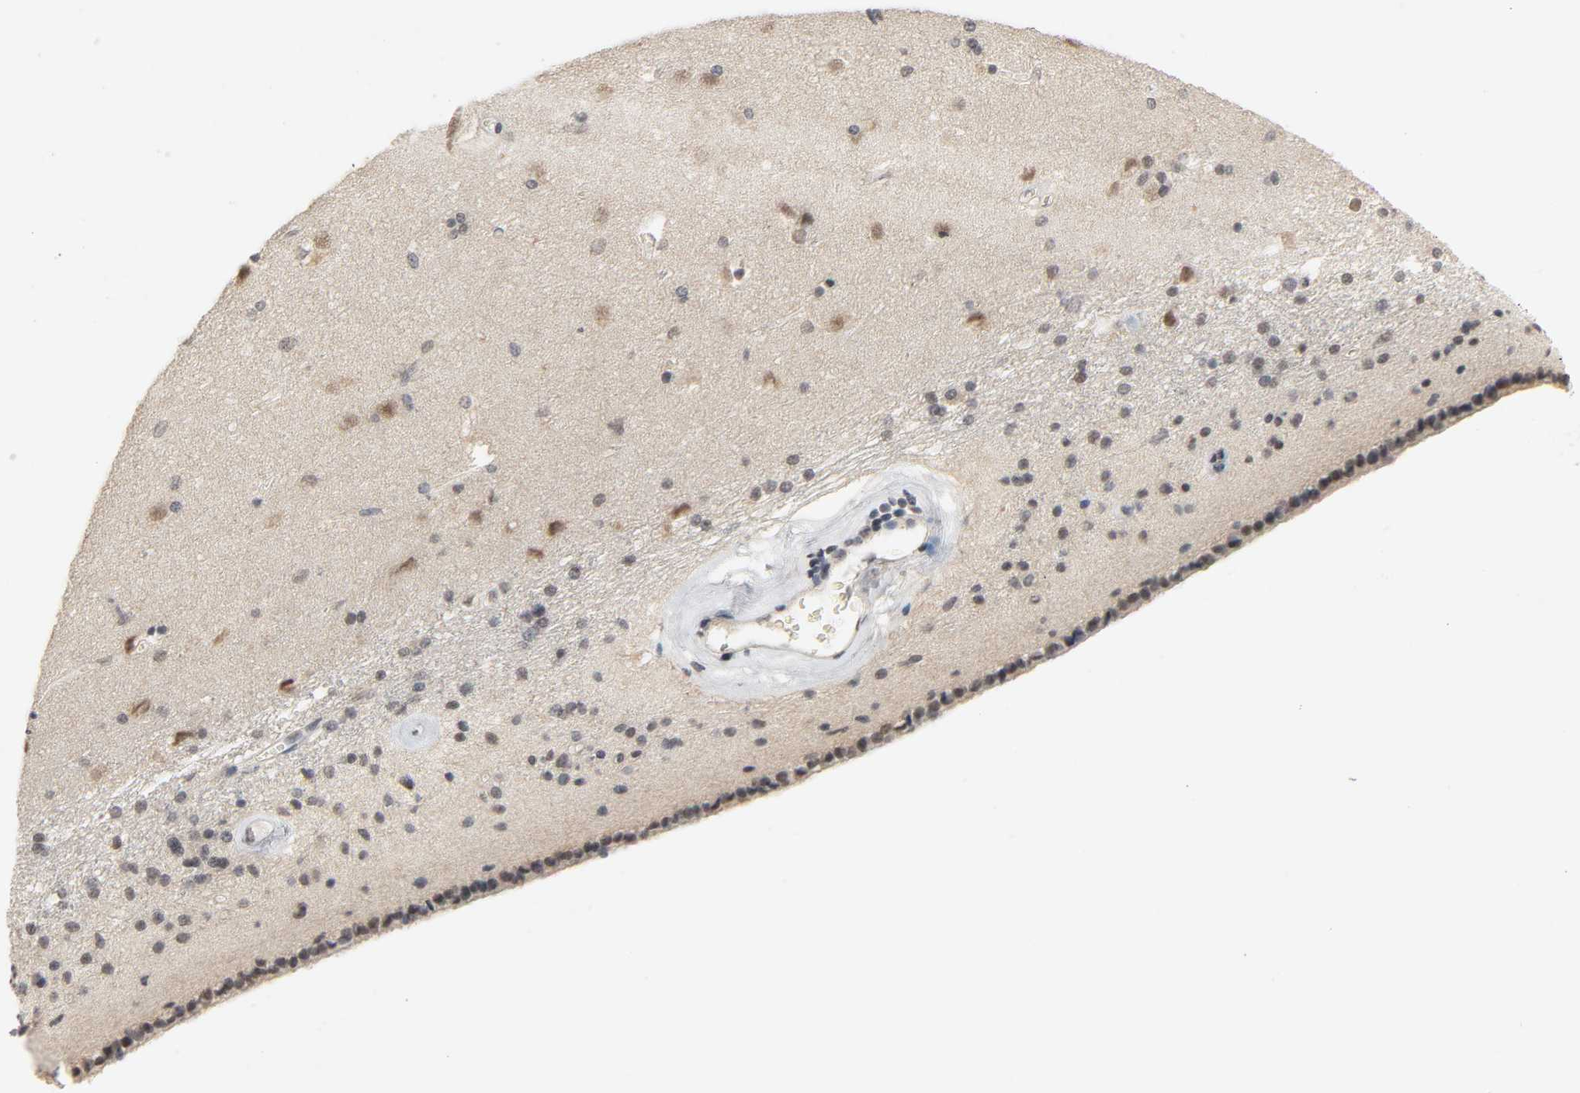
{"staining": {"intensity": "weak", "quantity": "<25%", "location": "nuclear"}, "tissue": "caudate", "cell_type": "Glial cells", "image_type": "normal", "snomed": [{"axis": "morphology", "description": "Normal tissue, NOS"}, {"axis": "topography", "description": "Lateral ventricle wall"}], "caption": "Histopathology image shows no significant protein positivity in glial cells of benign caudate.", "gene": "MAPKAPK5", "patient": {"sex": "female", "age": 19}}